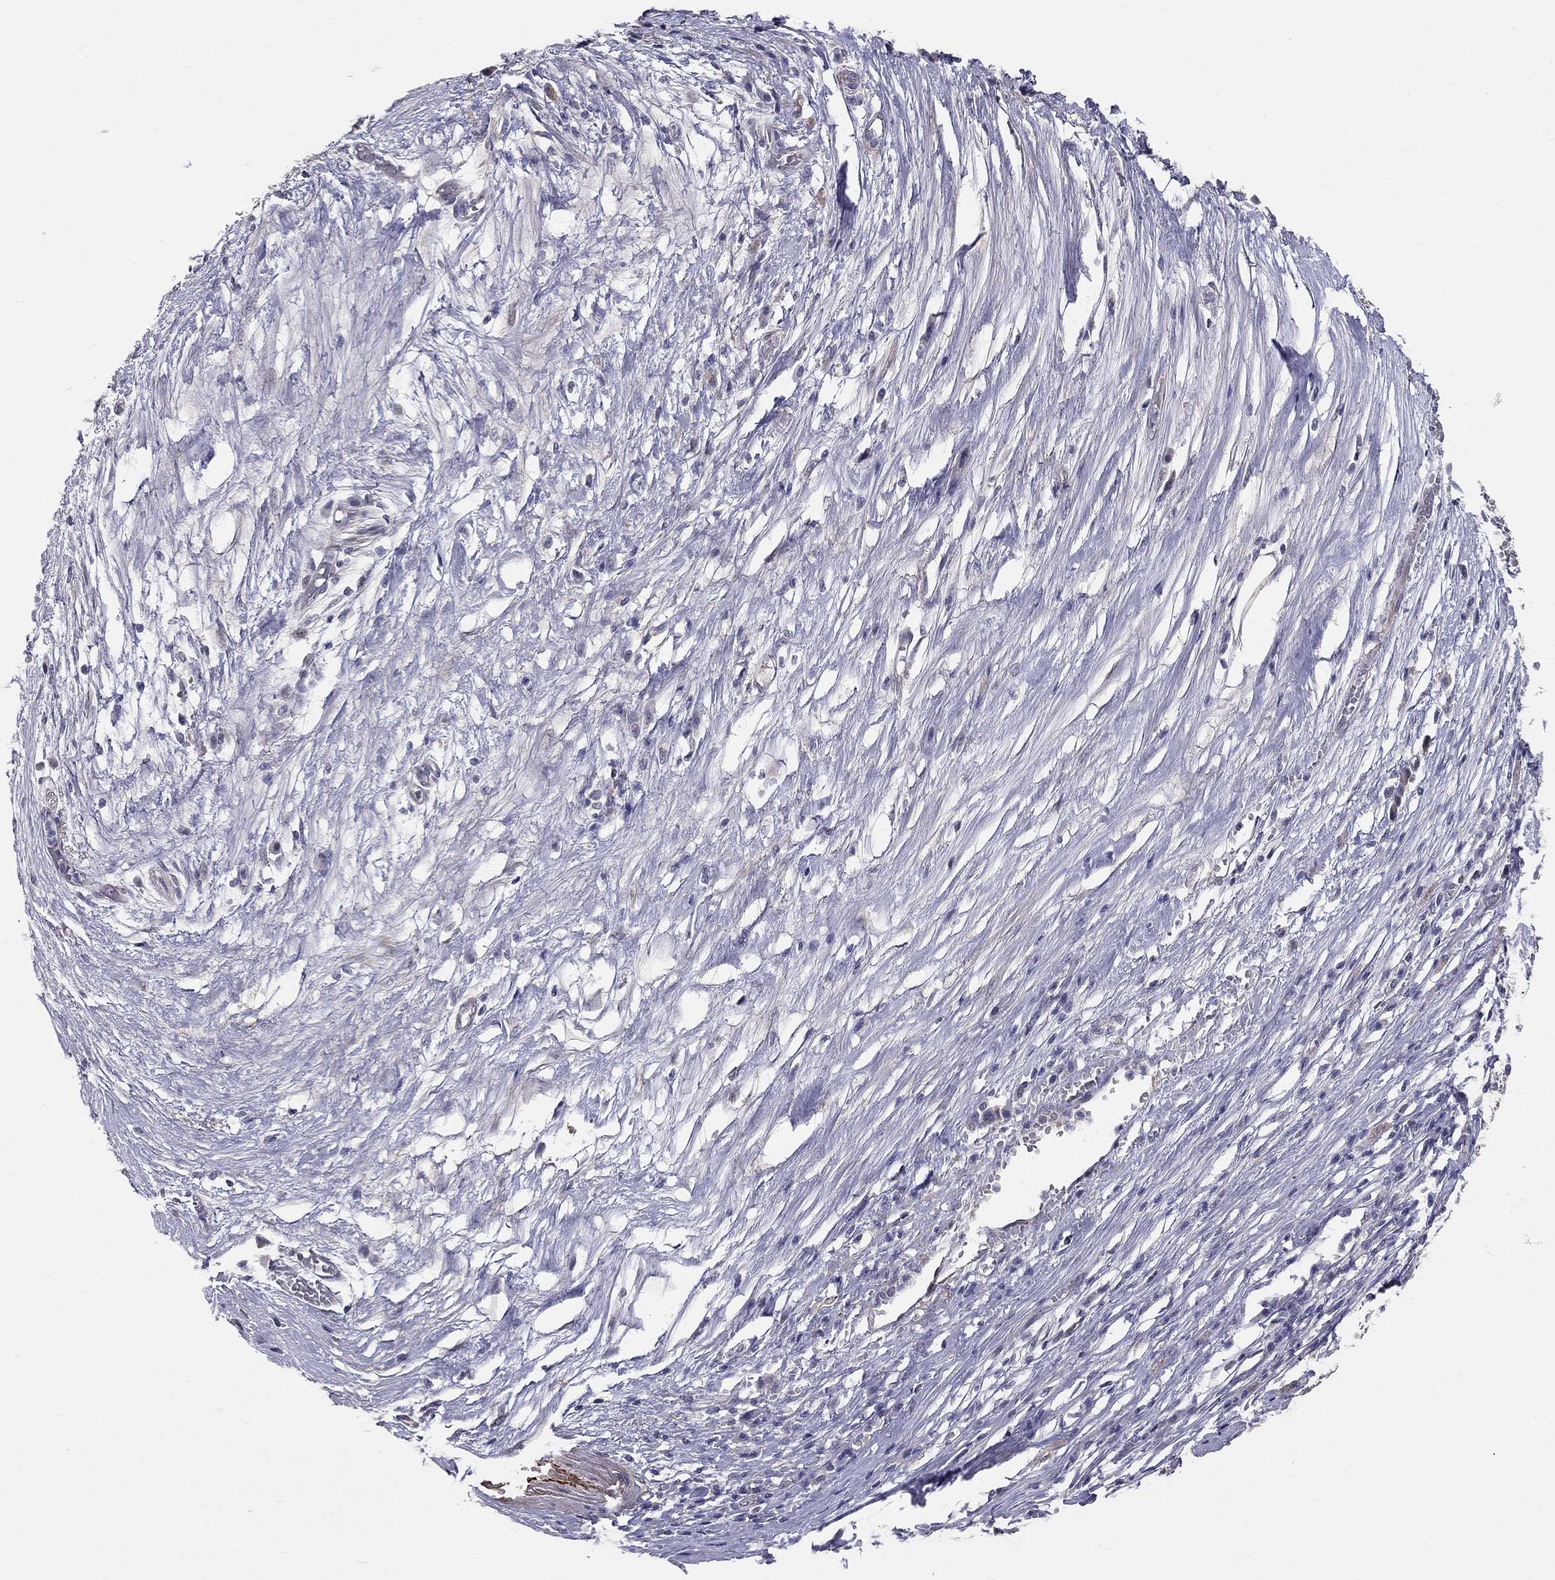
{"staining": {"intensity": "negative", "quantity": "none", "location": "none"}, "tissue": "pancreatic cancer", "cell_type": "Tumor cells", "image_type": "cancer", "snomed": [{"axis": "morphology", "description": "Adenocarcinoma, NOS"}, {"axis": "topography", "description": "Pancreas"}], "caption": "DAB immunohistochemical staining of human adenocarcinoma (pancreatic) reveals no significant expression in tumor cells.", "gene": "GJB4", "patient": {"sex": "male", "age": 63}}